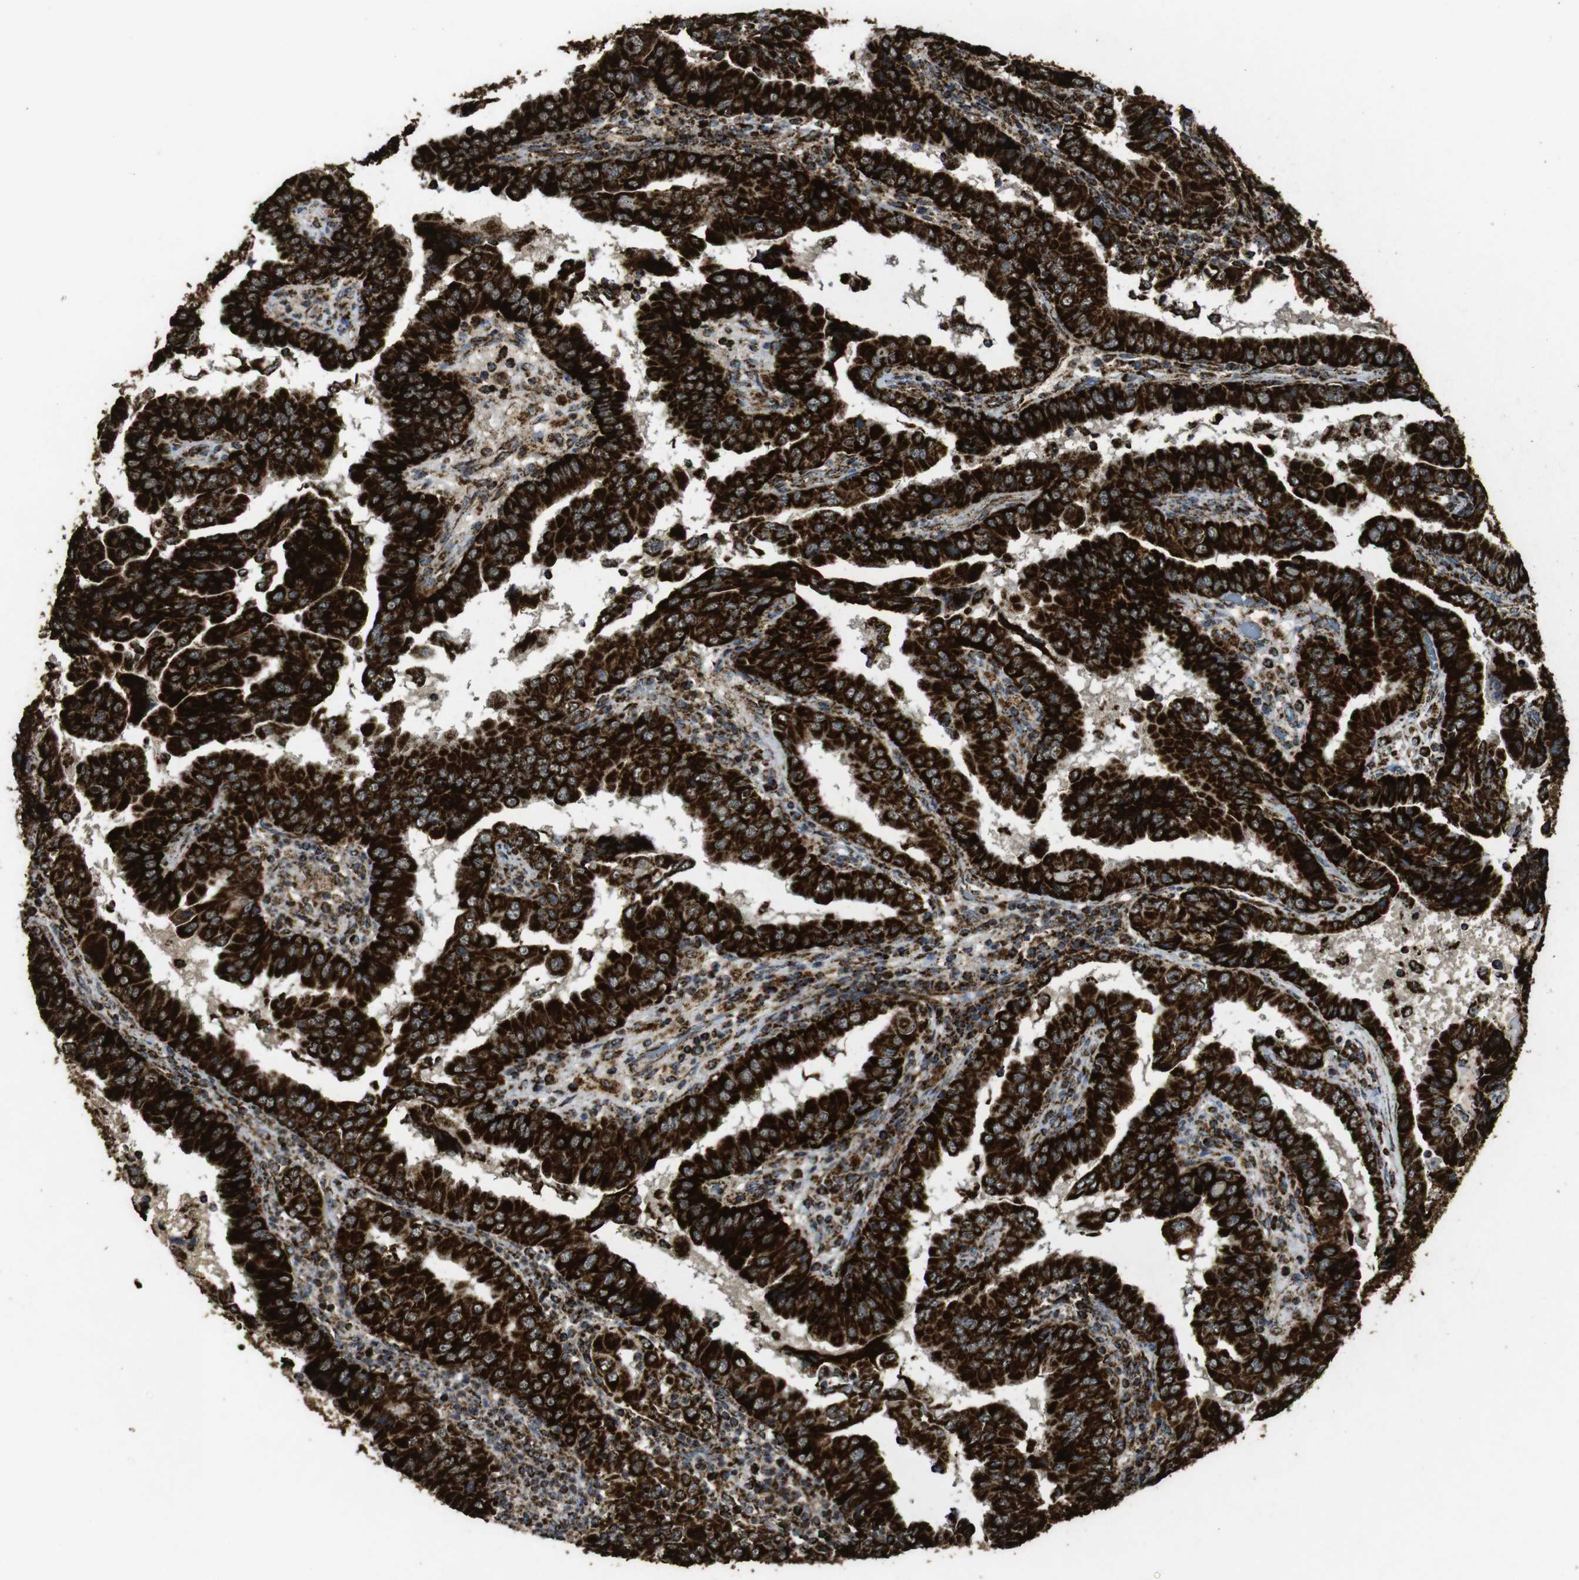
{"staining": {"intensity": "strong", "quantity": ">75%", "location": "cytoplasmic/membranous"}, "tissue": "thyroid cancer", "cell_type": "Tumor cells", "image_type": "cancer", "snomed": [{"axis": "morphology", "description": "Papillary adenocarcinoma, NOS"}, {"axis": "topography", "description": "Thyroid gland"}], "caption": "Brown immunohistochemical staining in human thyroid cancer (papillary adenocarcinoma) shows strong cytoplasmic/membranous staining in about >75% of tumor cells.", "gene": "ATP5F1A", "patient": {"sex": "male", "age": 33}}